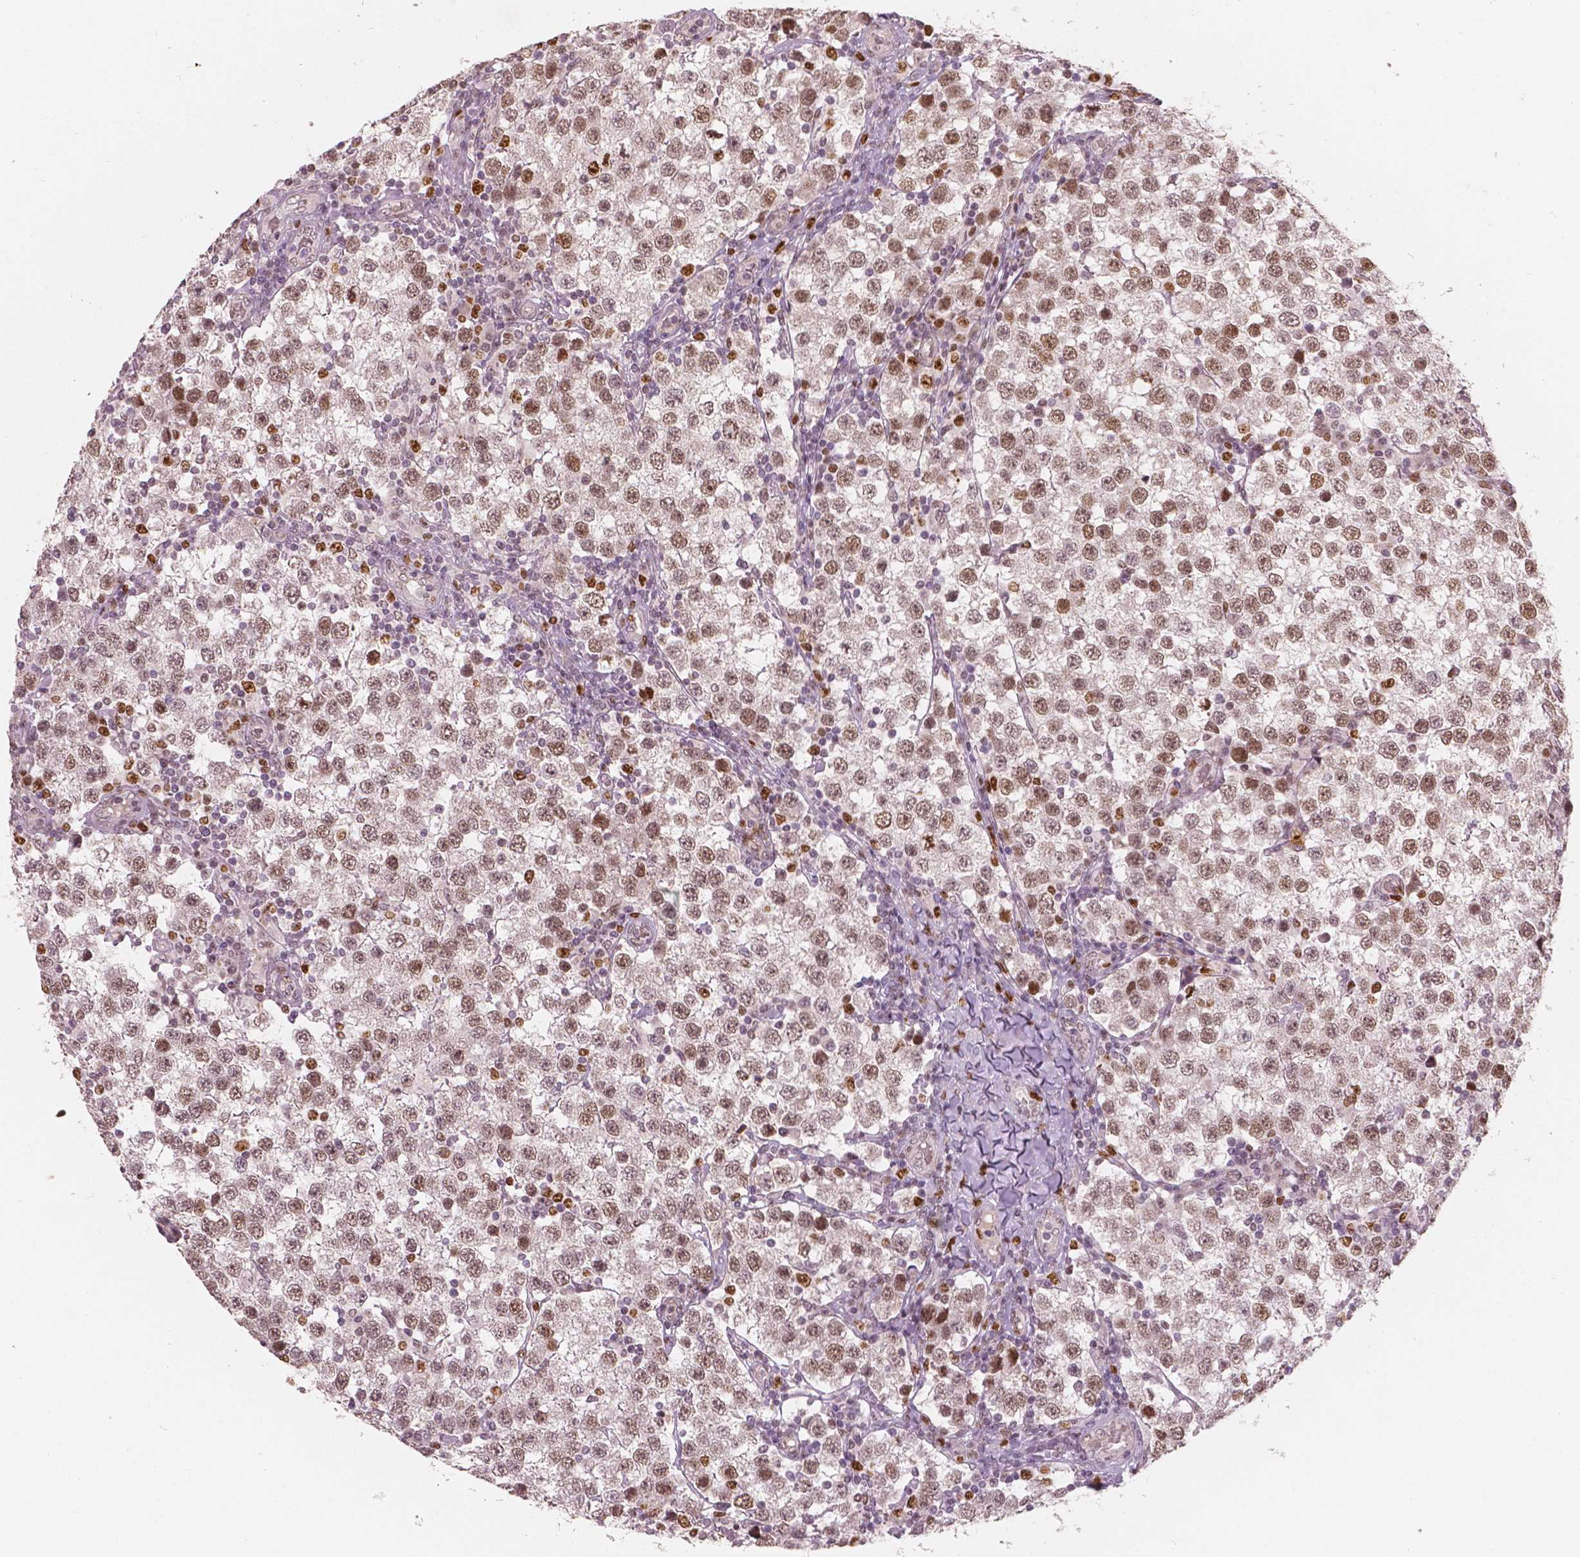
{"staining": {"intensity": "moderate", "quantity": ">75%", "location": "nuclear"}, "tissue": "testis cancer", "cell_type": "Tumor cells", "image_type": "cancer", "snomed": [{"axis": "morphology", "description": "Seminoma, NOS"}, {"axis": "topography", "description": "Testis"}], "caption": "Testis cancer (seminoma) stained with a brown dye reveals moderate nuclear positive positivity in approximately >75% of tumor cells.", "gene": "NSD2", "patient": {"sex": "male", "age": 34}}